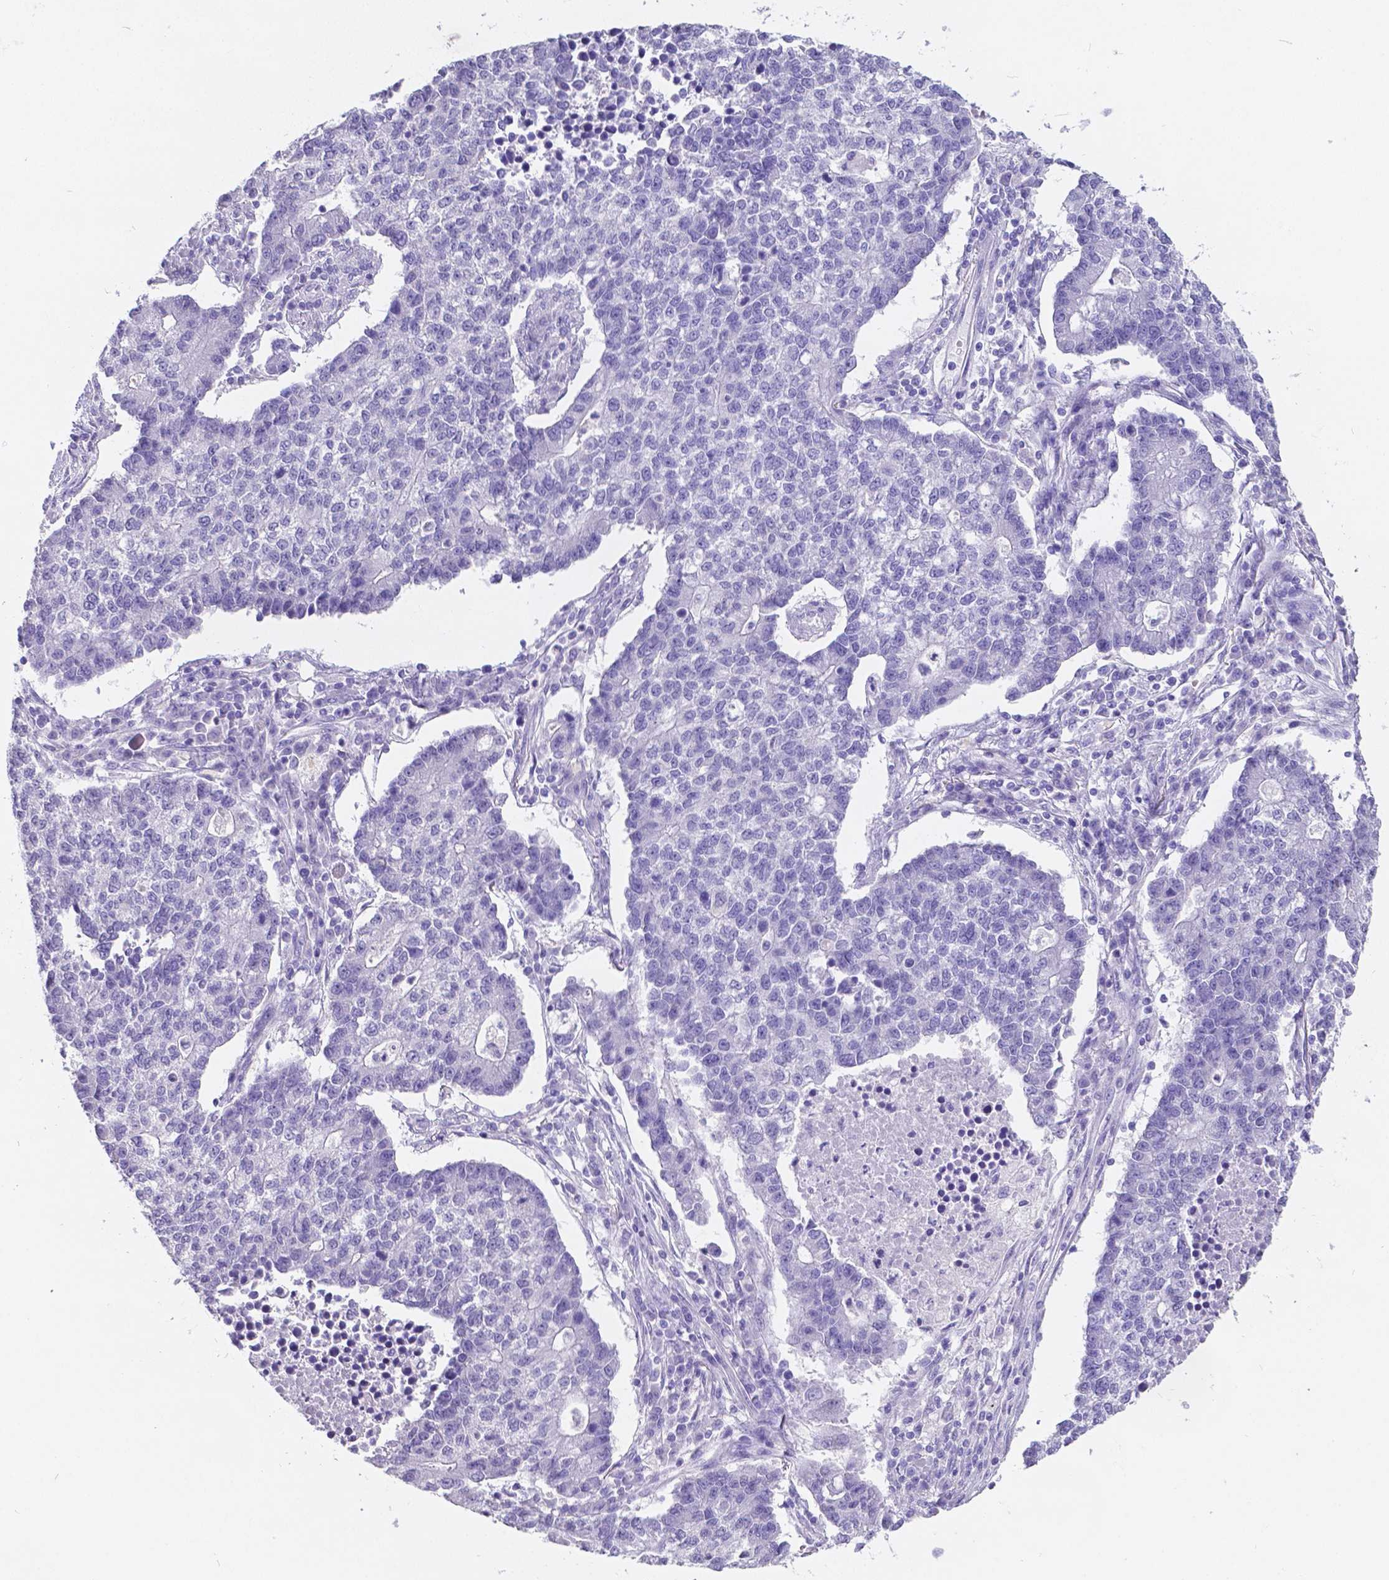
{"staining": {"intensity": "negative", "quantity": "none", "location": "none"}, "tissue": "lung cancer", "cell_type": "Tumor cells", "image_type": "cancer", "snomed": [{"axis": "morphology", "description": "Adenocarcinoma, NOS"}, {"axis": "topography", "description": "Lung"}], "caption": "Tumor cells show no significant protein expression in adenocarcinoma (lung). The staining is performed using DAB (3,3'-diaminobenzidine) brown chromogen with nuclei counter-stained in using hematoxylin.", "gene": "SATB2", "patient": {"sex": "male", "age": 57}}